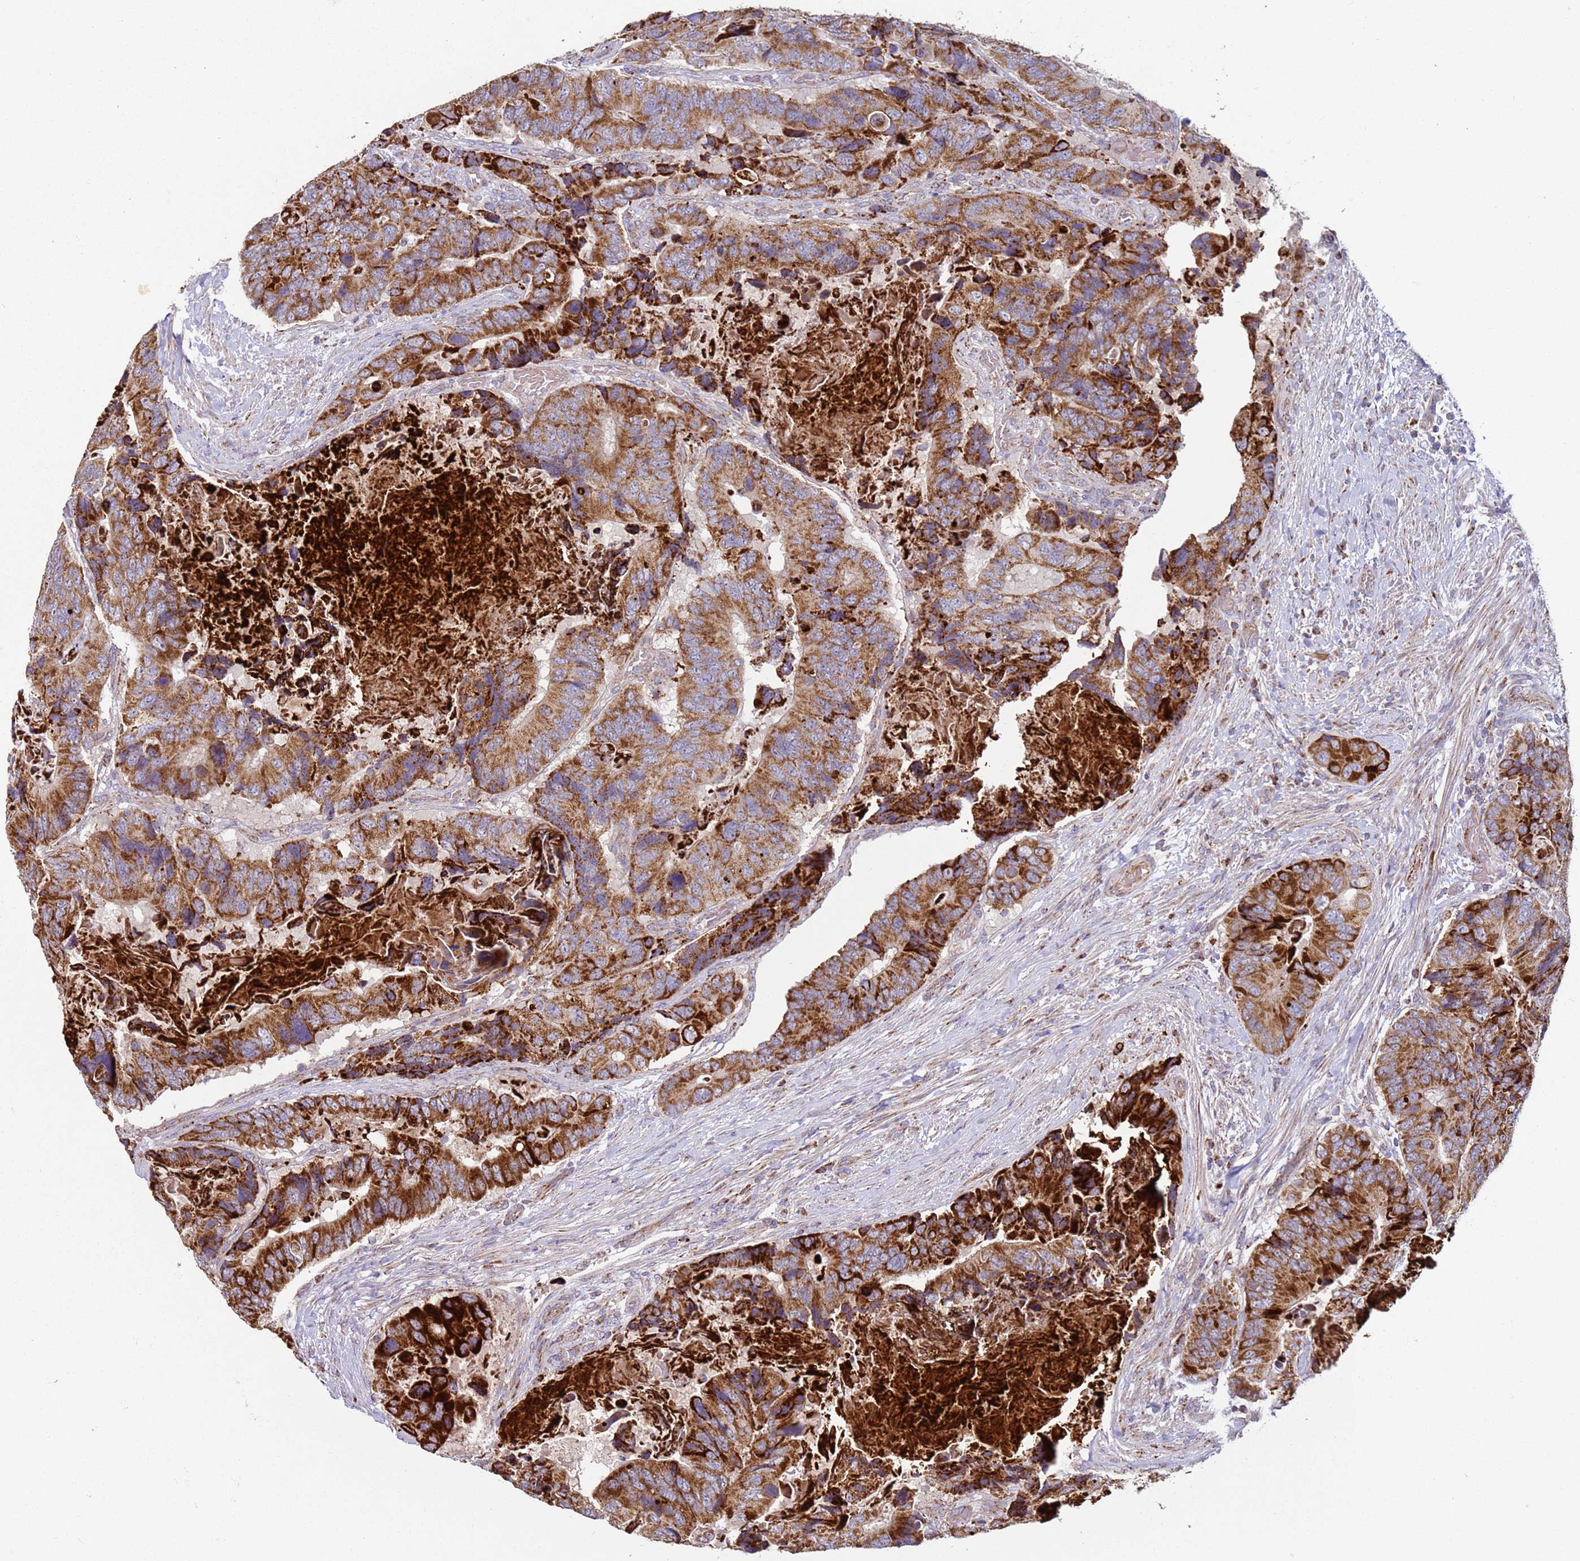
{"staining": {"intensity": "strong", "quantity": ">75%", "location": "cytoplasmic/membranous"}, "tissue": "colorectal cancer", "cell_type": "Tumor cells", "image_type": "cancer", "snomed": [{"axis": "morphology", "description": "Adenocarcinoma, NOS"}, {"axis": "topography", "description": "Colon"}], "caption": "The histopathology image exhibits a brown stain indicating the presence of a protein in the cytoplasmic/membranous of tumor cells in adenocarcinoma (colorectal).", "gene": "FBXO33", "patient": {"sex": "male", "age": 84}}